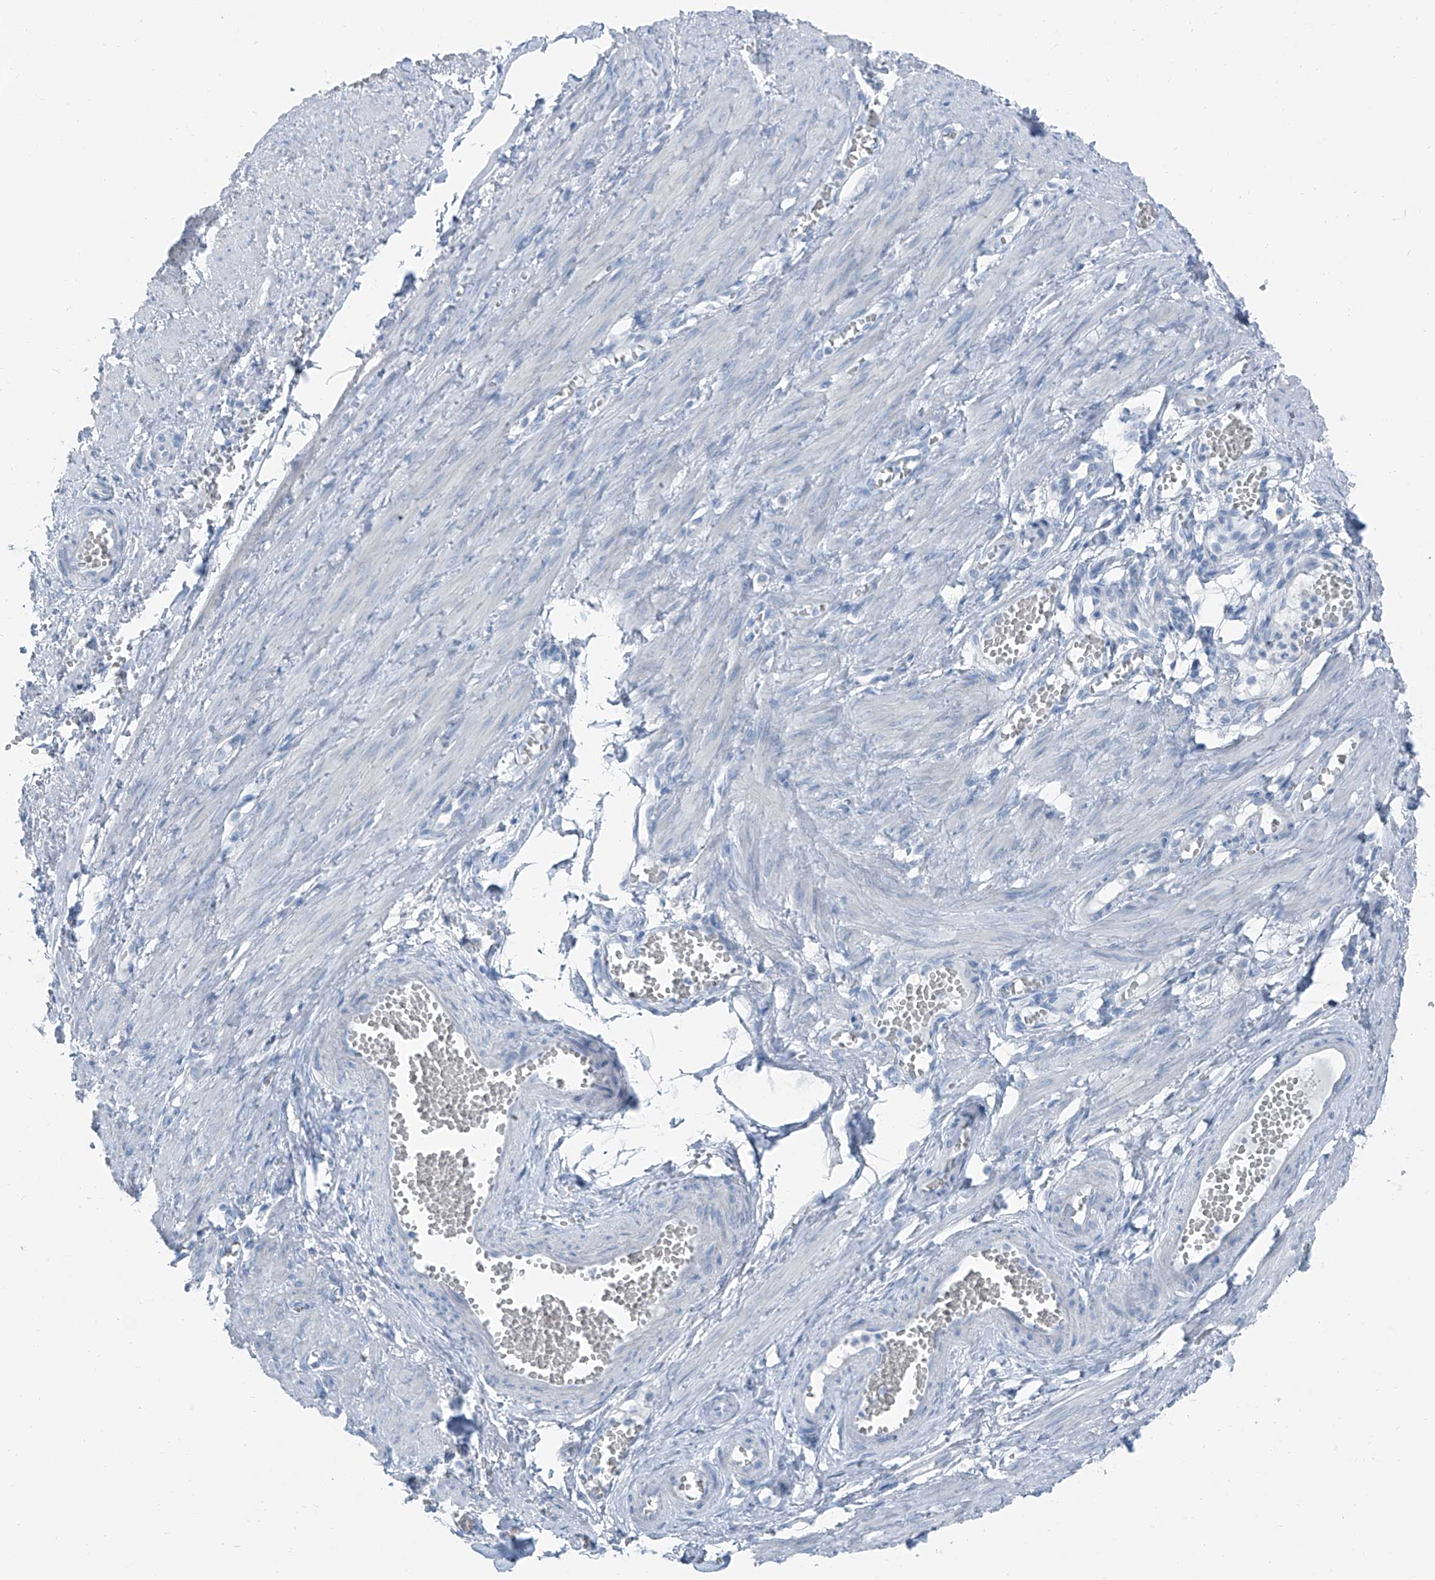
{"staining": {"intensity": "negative", "quantity": "none", "location": "none"}, "tissue": "adipose tissue", "cell_type": "Adipocytes", "image_type": "normal", "snomed": [{"axis": "morphology", "description": "Normal tissue, NOS"}, {"axis": "topography", "description": "Smooth muscle"}, {"axis": "topography", "description": "Peripheral nerve tissue"}], "caption": "Immunohistochemistry (IHC) photomicrograph of benign adipose tissue: adipose tissue stained with DAB shows no significant protein staining in adipocytes.", "gene": "RGN", "patient": {"sex": "female", "age": 39}}